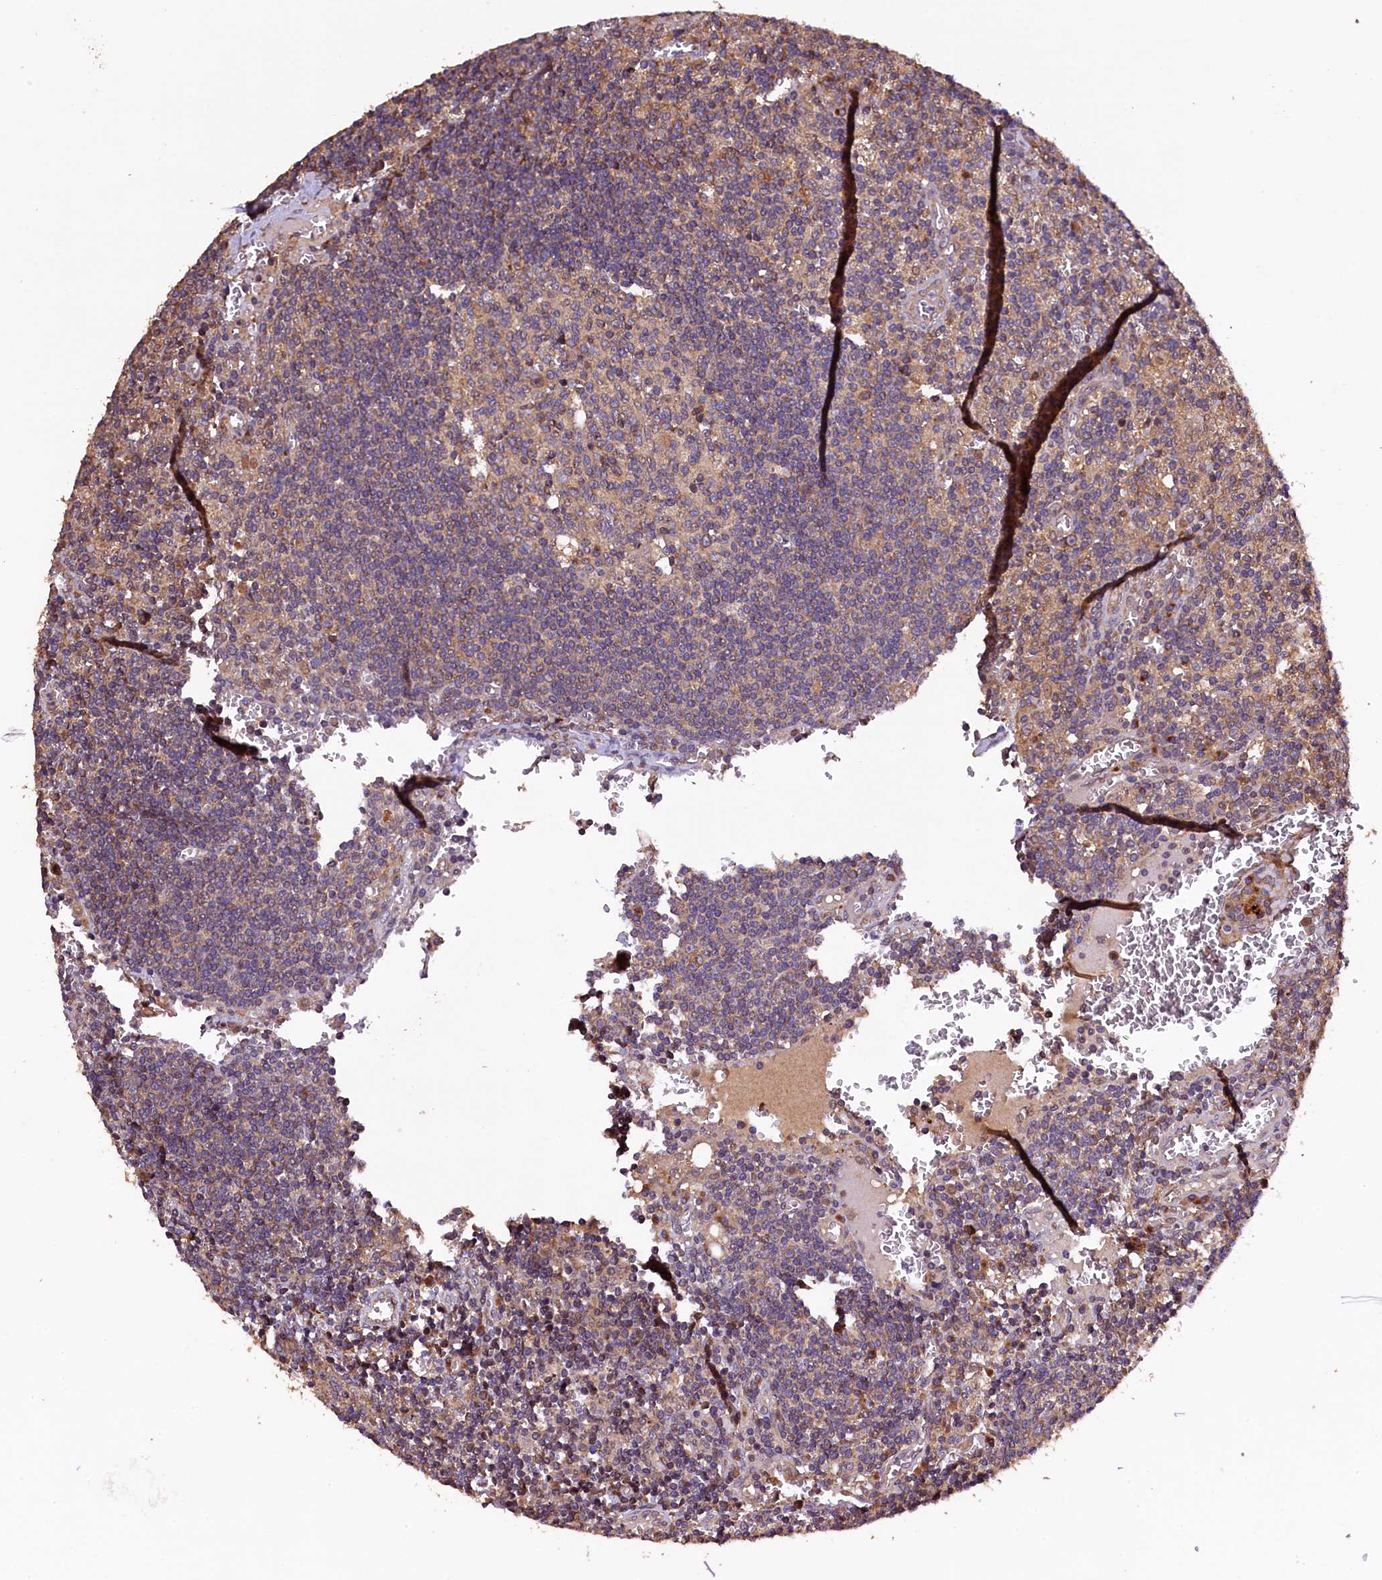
{"staining": {"intensity": "weak", "quantity": "25%-75%", "location": "cytoplasmic/membranous"}, "tissue": "lymph node", "cell_type": "Germinal center cells", "image_type": "normal", "snomed": [{"axis": "morphology", "description": "Normal tissue, NOS"}, {"axis": "topography", "description": "Lymph node"}], "caption": "Immunohistochemical staining of unremarkable lymph node displays 25%-75% levels of weak cytoplasmic/membranous protein expression in approximately 25%-75% of germinal center cells.", "gene": "KLC2", "patient": {"sex": "female", "age": 73}}